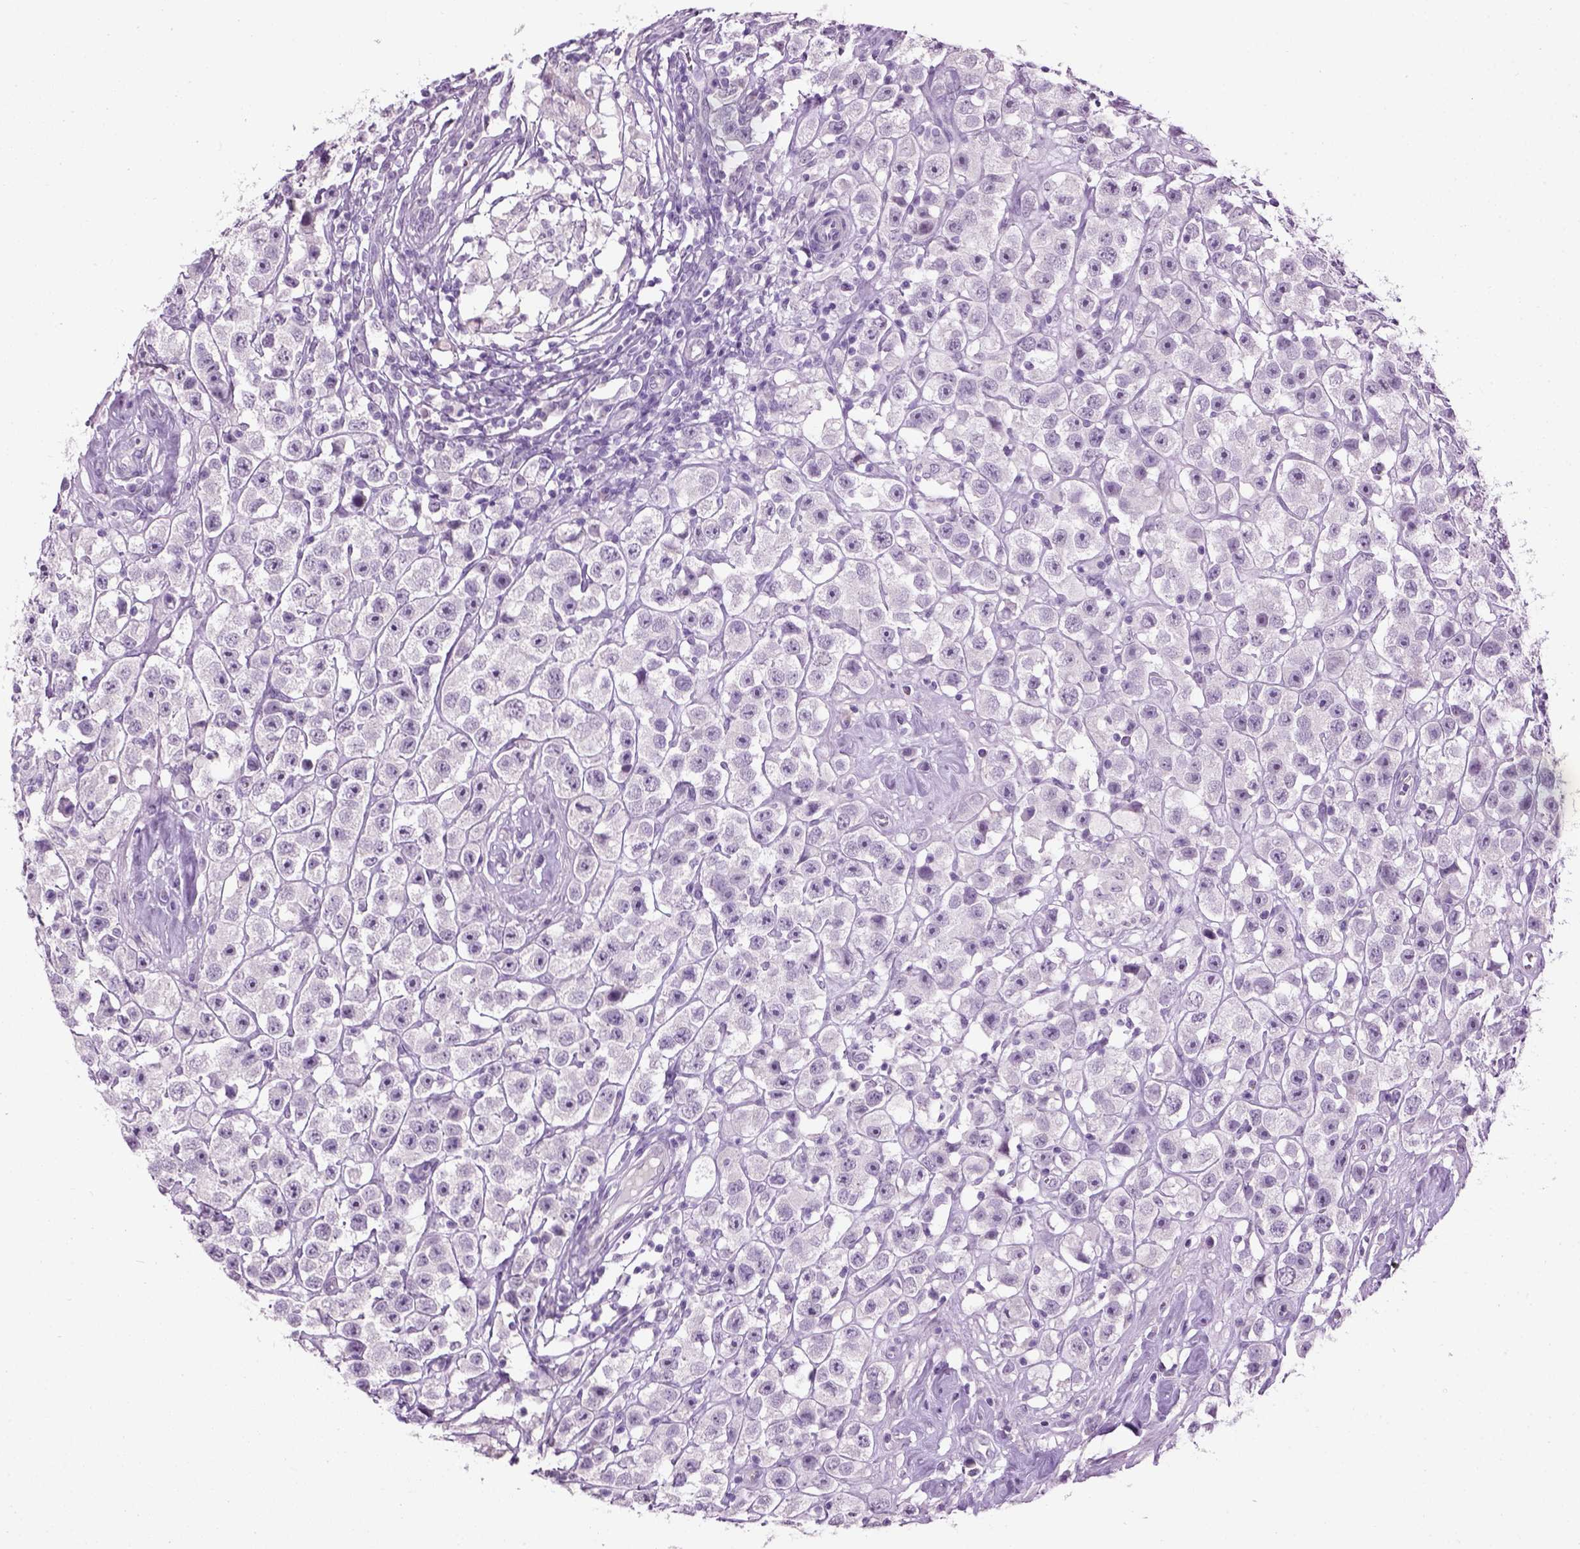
{"staining": {"intensity": "negative", "quantity": "none", "location": "none"}, "tissue": "testis cancer", "cell_type": "Tumor cells", "image_type": "cancer", "snomed": [{"axis": "morphology", "description": "Seminoma, NOS"}, {"axis": "topography", "description": "Testis"}], "caption": "Protein analysis of testis cancer (seminoma) shows no significant expression in tumor cells. (Immunohistochemistry, brightfield microscopy, high magnification).", "gene": "GABRB2", "patient": {"sex": "male", "age": 45}}